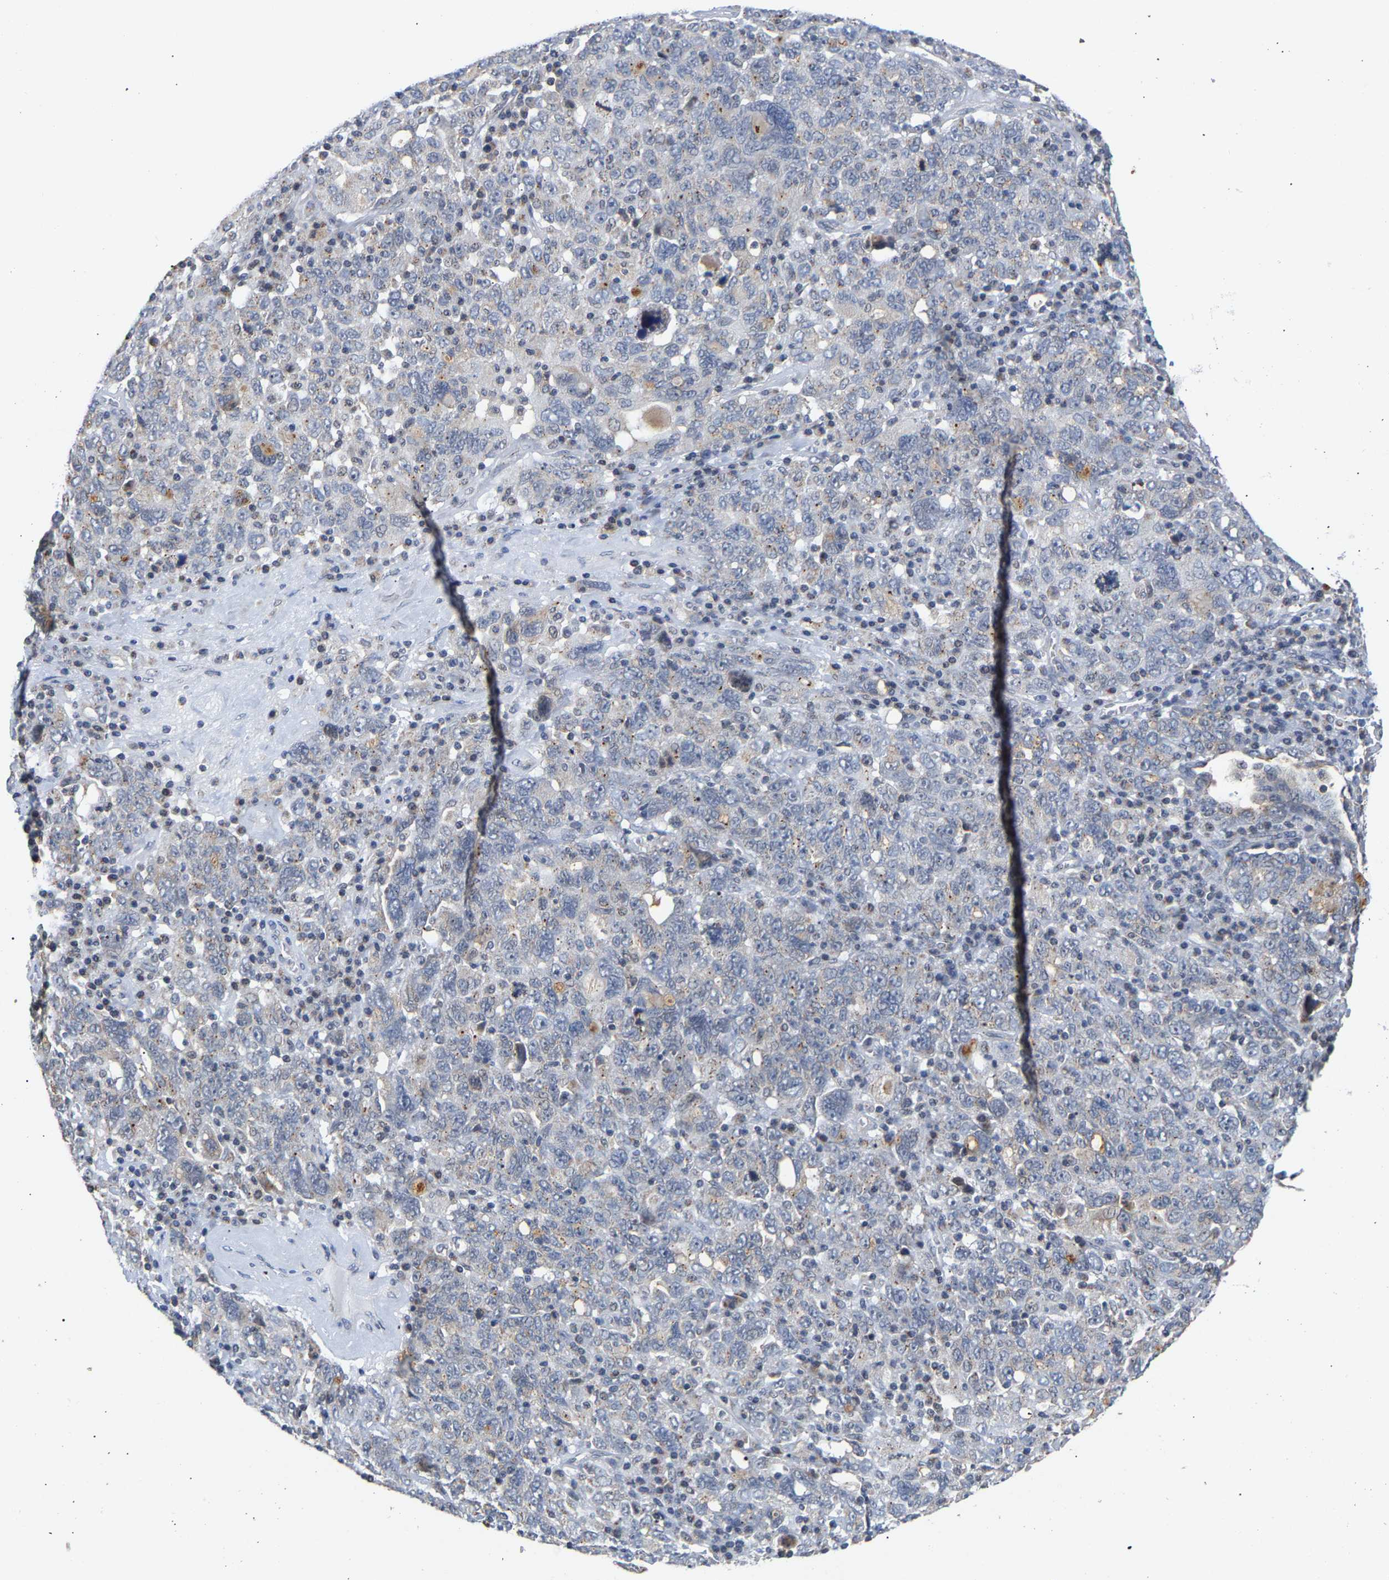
{"staining": {"intensity": "negative", "quantity": "none", "location": "none"}, "tissue": "ovarian cancer", "cell_type": "Tumor cells", "image_type": "cancer", "snomed": [{"axis": "morphology", "description": "Carcinoma, endometroid"}, {"axis": "topography", "description": "Ovary"}], "caption": "IHC of human ovarian cancer exhibits no positivity in tumor cells. (Brightfield microscopy of DAB (3,3'-diaminobenzidine) IHC at high magnification).", "gene": "PCNT", "patient": {"sex": "female", "age": 62}}